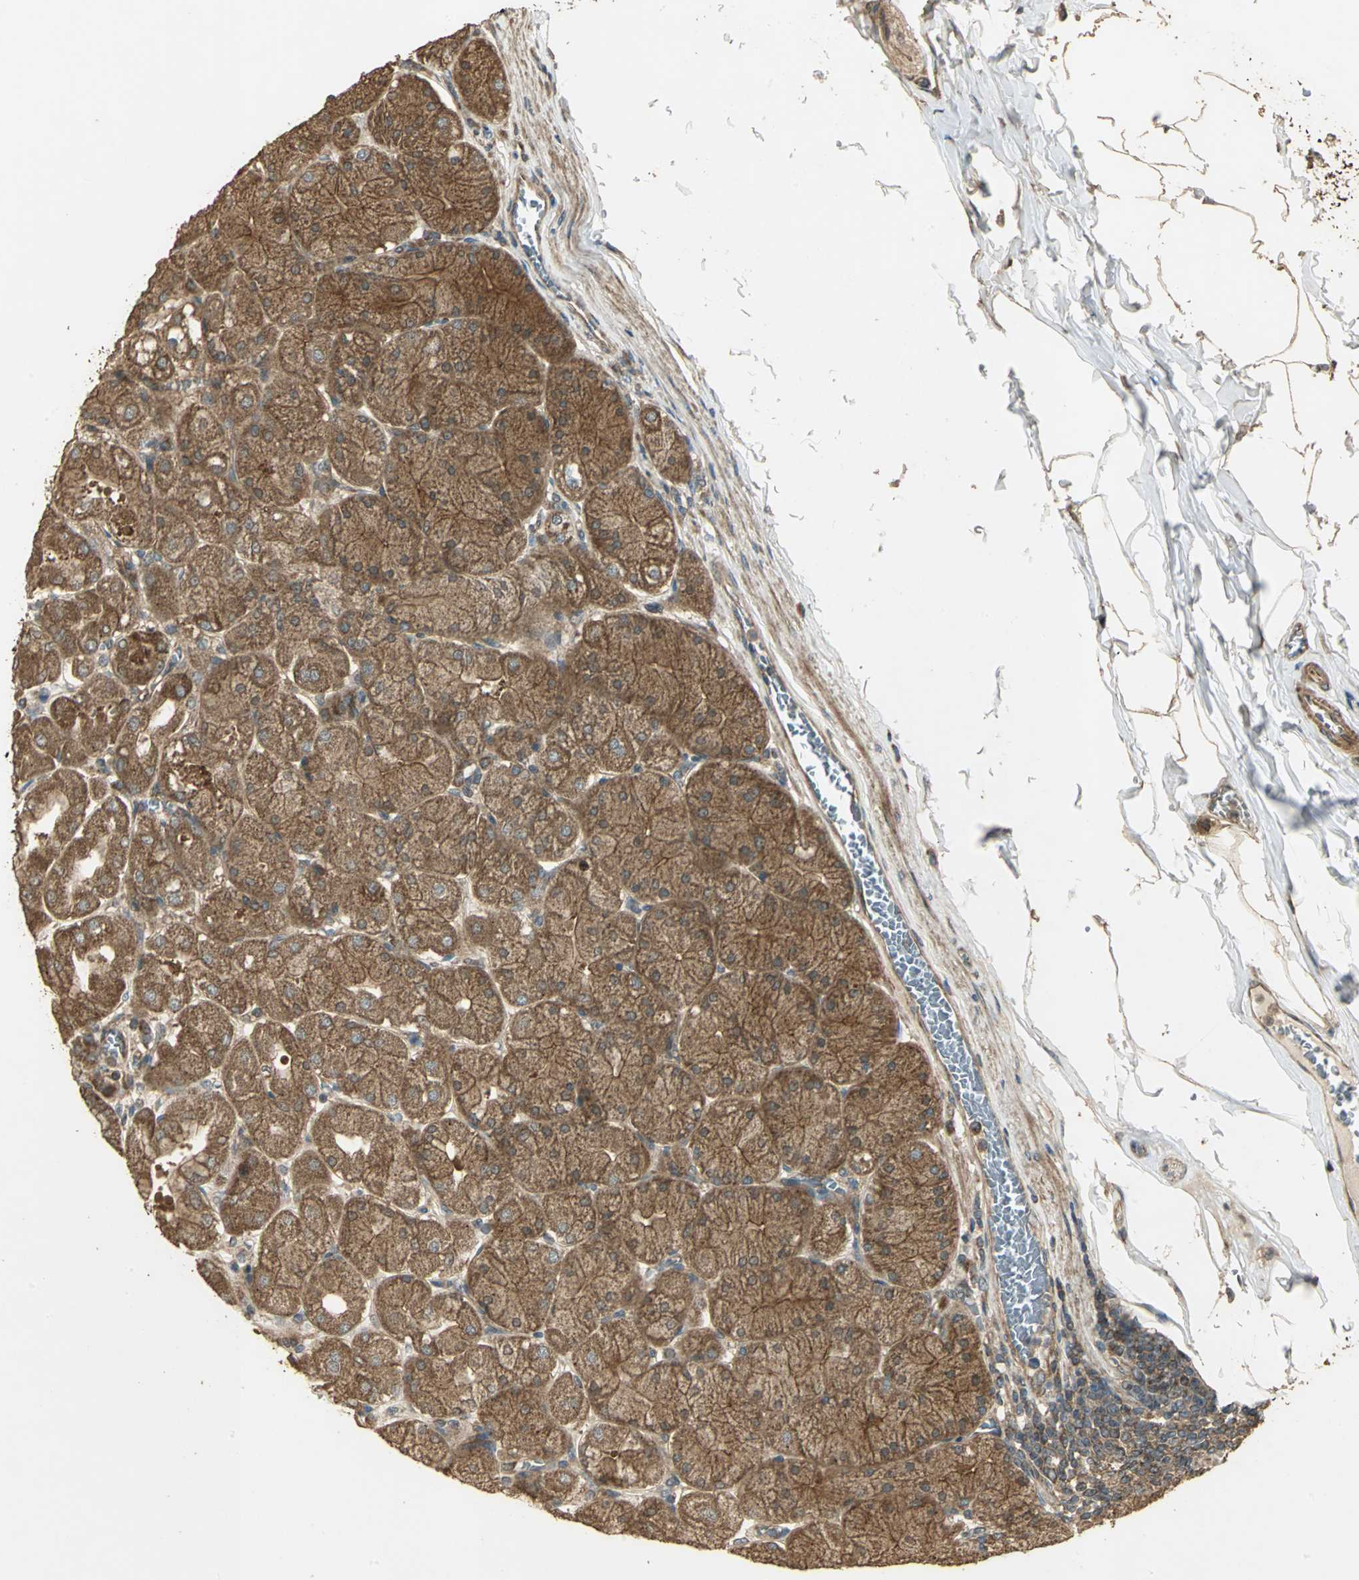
{"staining": {"intensity": "strong", "quantity": ">75%", "location": "cytoplasmic/membranous"}, "tissue": "stomach", "cell_type": "Glandular cells", "image_type": "normal", "snomed": [{"axis": "morphology", "description": "Normal tissue, NOS"}, {"axis": "topography", "description": "Stomach, upper"}], "caption": "Immunohistochemical staining of normal human stomach demonstrates strong cytoplasmic/membranous protein staining in about >75% of glandular cells.", "gene": "KANK1", "patient": {"sex": "female", "age": 56}}